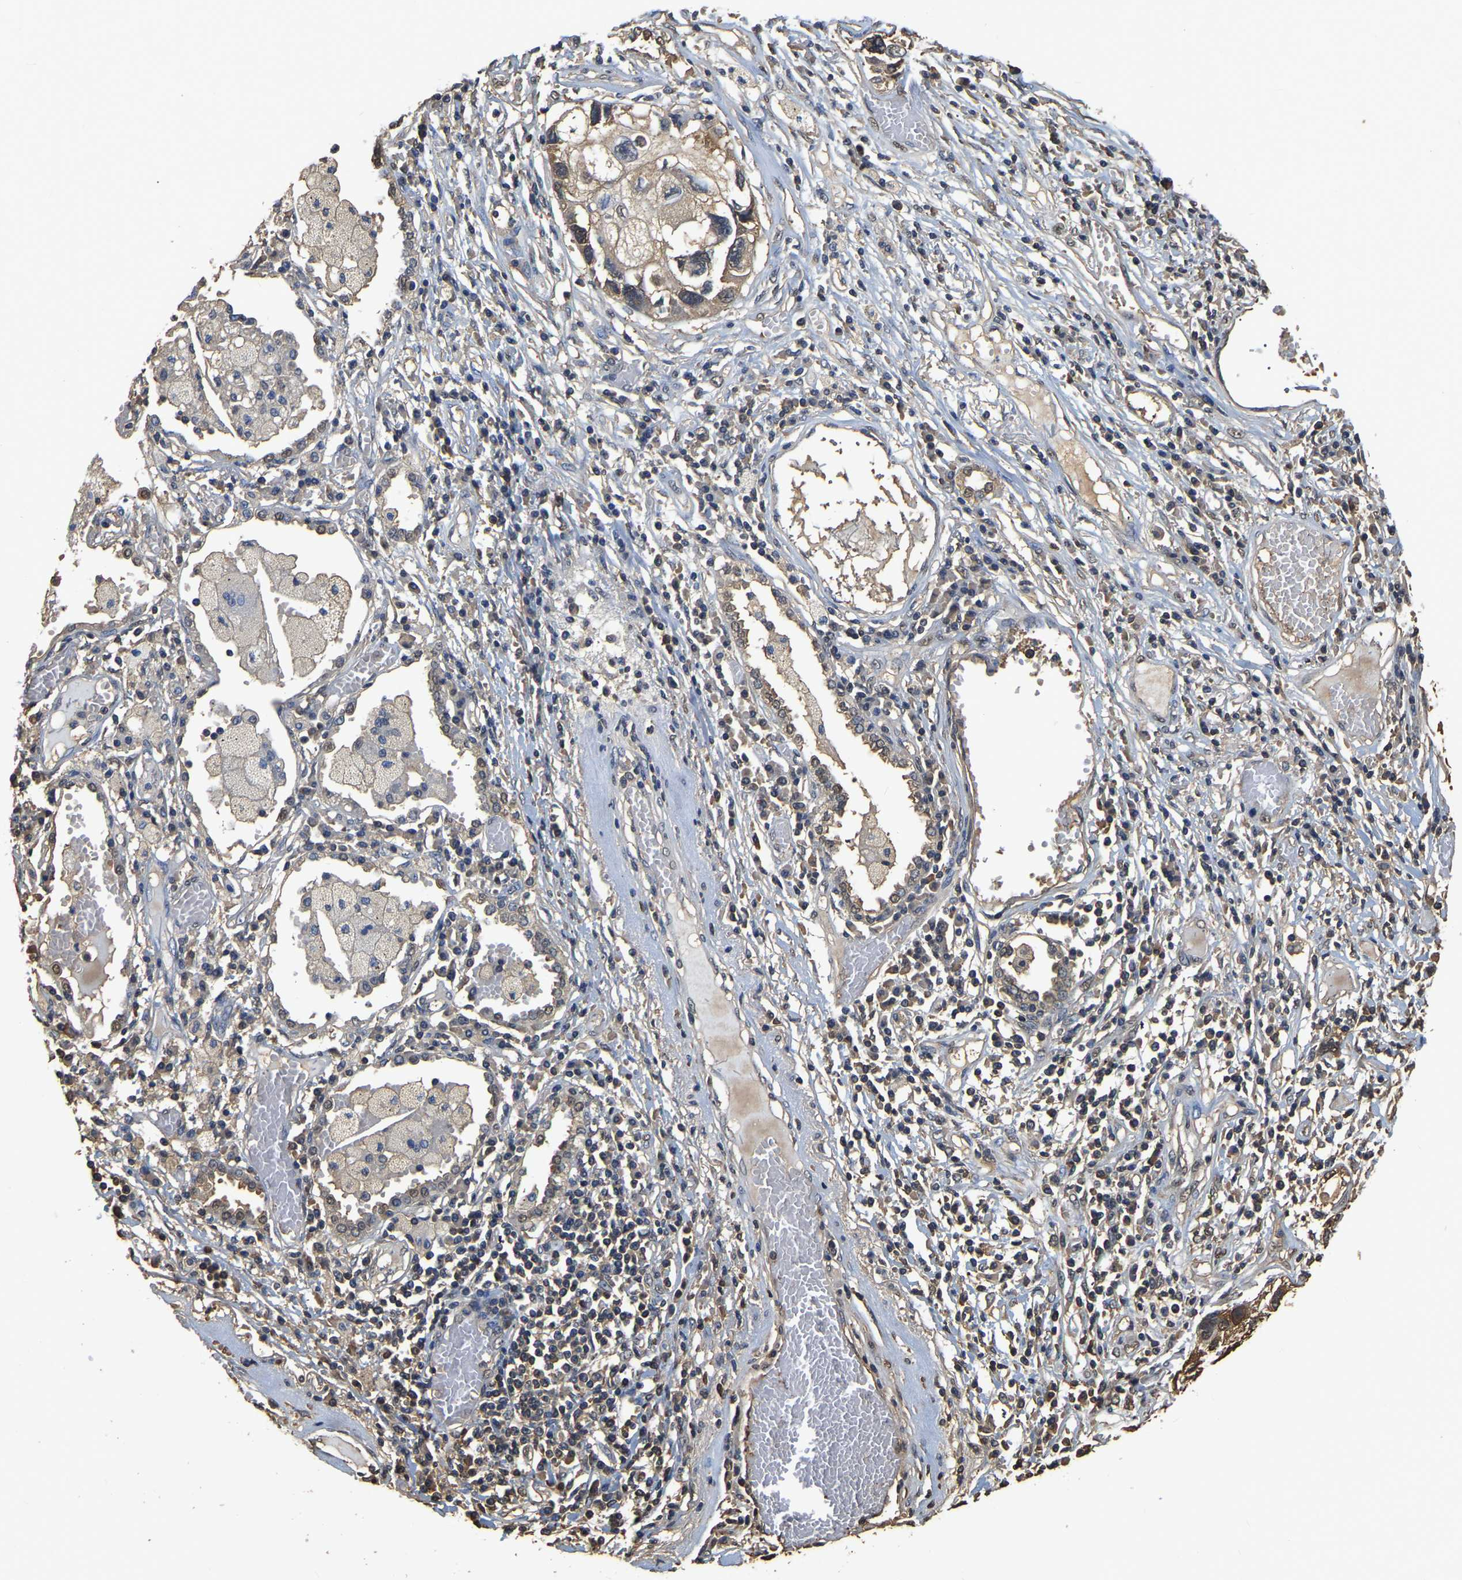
{"staining": {"intensity": "weak", "quantity": ">75%", "location": "cytoplasmic/membranous"}, "tissue": "lung cancer", "cell_type": "Tumor cells", "image_type": "cancer", "snomed": [{"axis": "morphology", "description": "Squamous cell carcinoma, NOS"}, {"axis": "topography", "description": "Lung"}], "caption": "Lung cancer stained with DAB (3,3'-diaminobenzidine) immunohistochemistry demonstrates low levels of weak cytoplasmic/membranous positivity in approximately >75% of tumor cells.", "gene": "LDHB", "patient": {"sex": "male", "age": 71}}